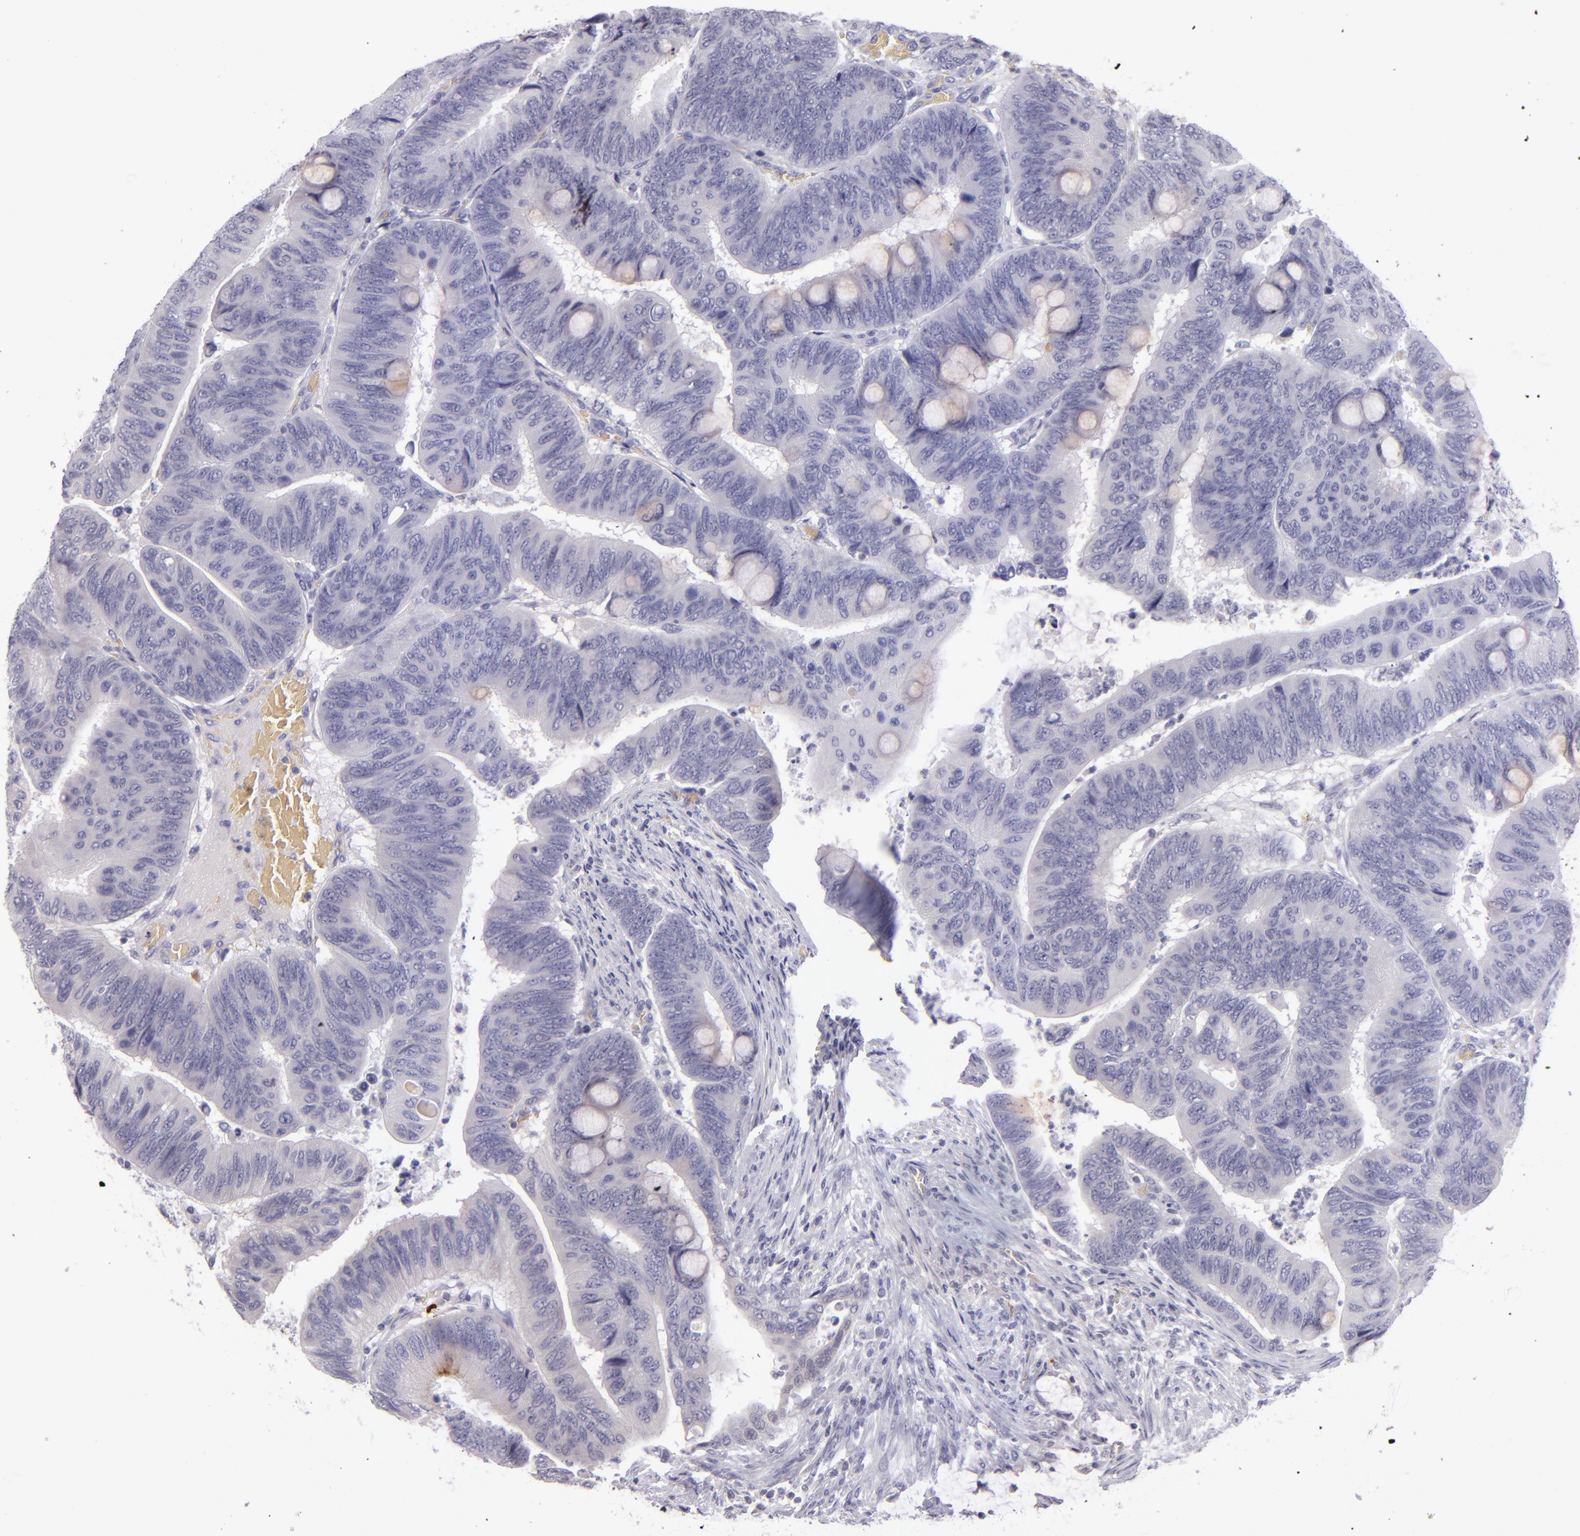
{"staining": {"intensity": "negative", "quantity": "none", "location": "none"}, "tissue": "colorectal cancer", "cell_type": "Tumor cells", "image_type": "cancer", "snomed": [{"axis": "morphology", "description": "Normal tissue, NOS"}, {"axis": "morphology", "description": "Adenocarcinoma, NOS"}, {"axis": "topography", "description": "Rectum"}], "caption": "Tumor cells are negative for brown protein staining in colorectal cancer.", "gene": "SNCB", "patient": {"sex": "male", "age": 92}}